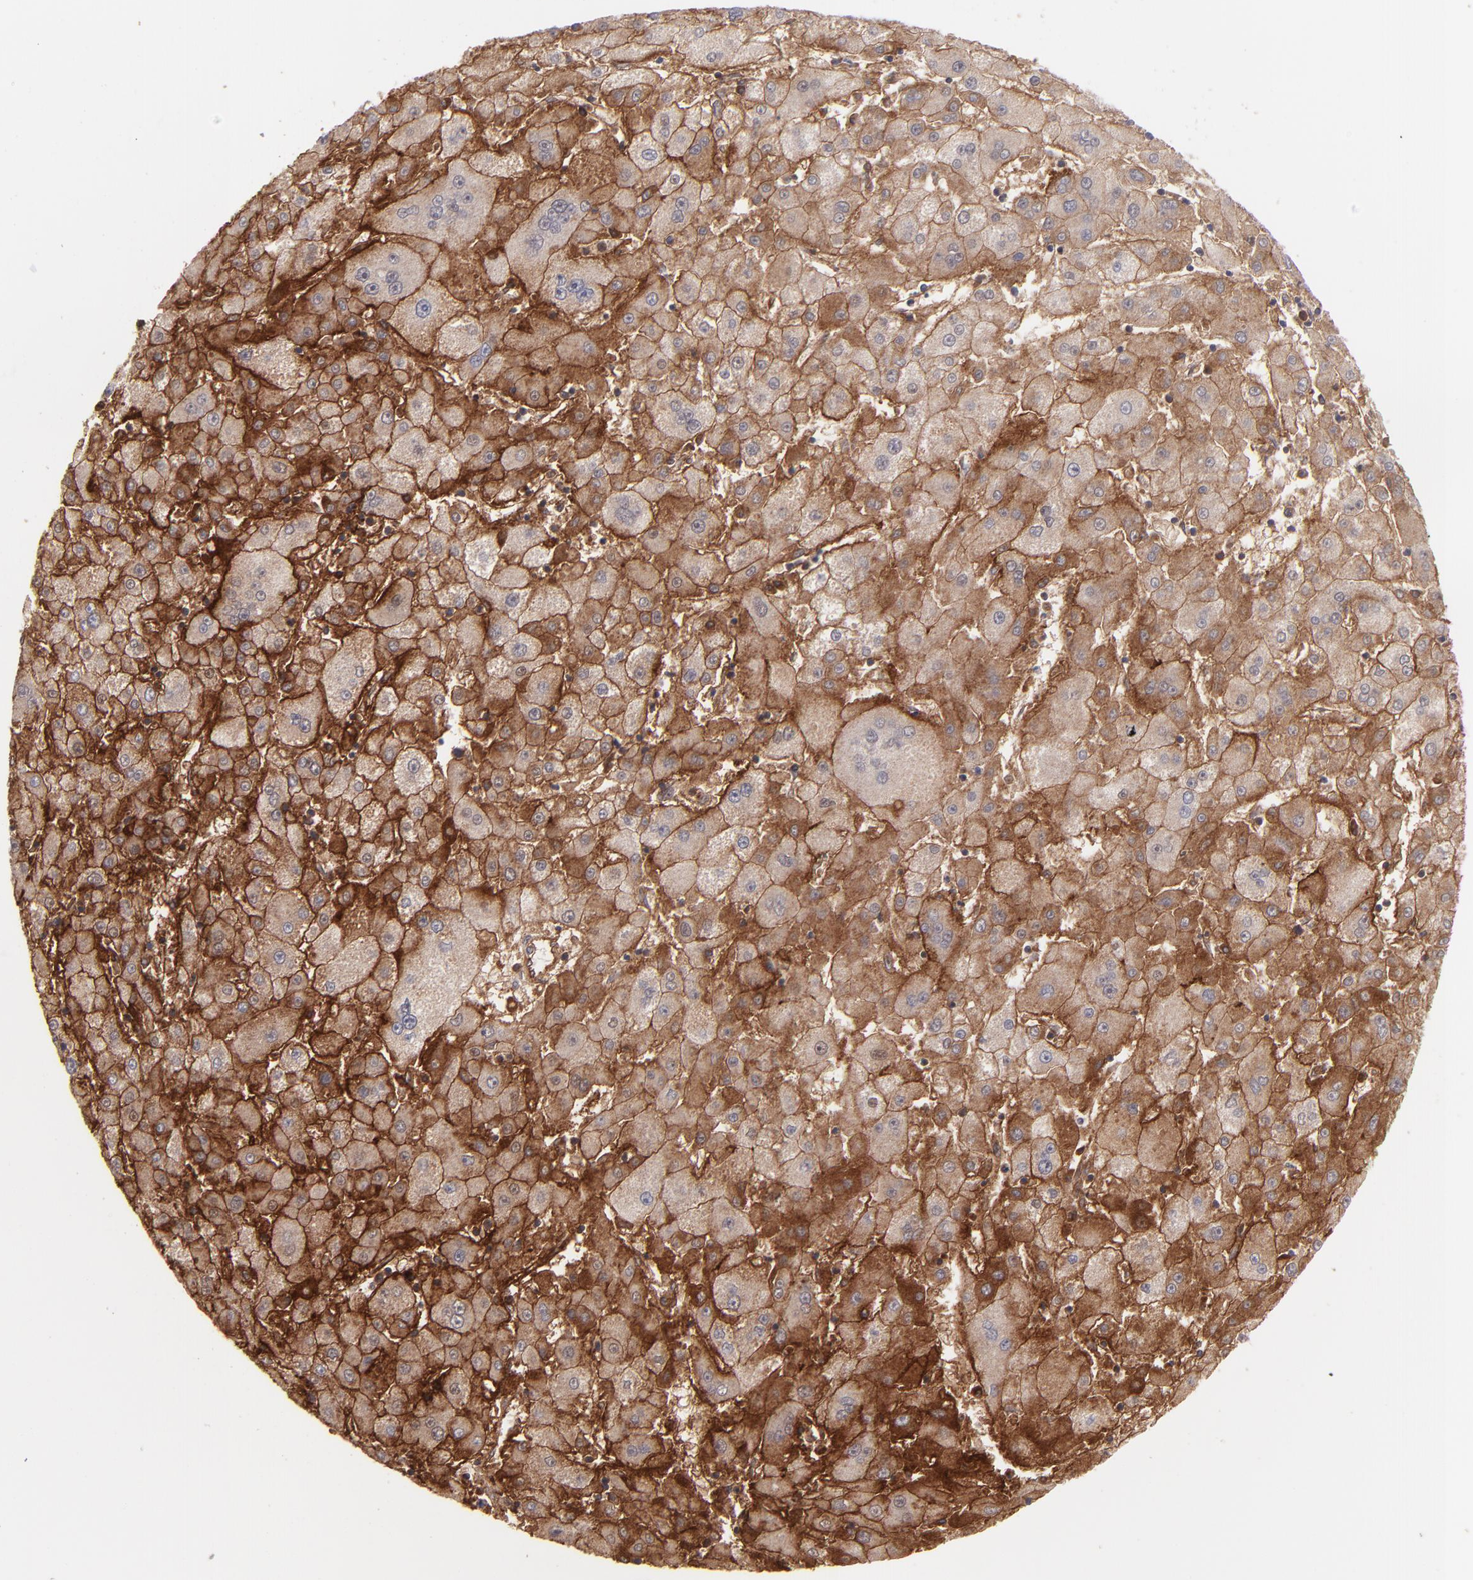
{"staining": {"intensity": "moderate", "quantity": ">75%", "location": "cytoplasmic/membranous"}, "tissue": "liver cancer", "cell_type": "Tumor cells", "image_type": "cancer", "snomed": [{"axis": "morphology", "description": "Carcinoma, Hepatocellular, NOS"}, {"axis": "topography", "description": "Liver"}], "caption": "Liver cancer (hepatocellular carcinoma) stained with a brown dye shows moderate cytoplasmic/membranous positive expression in about >75% of tumor cells.", "gene": "ICAM1", "patient": {"sex": "male", "age": 72}}